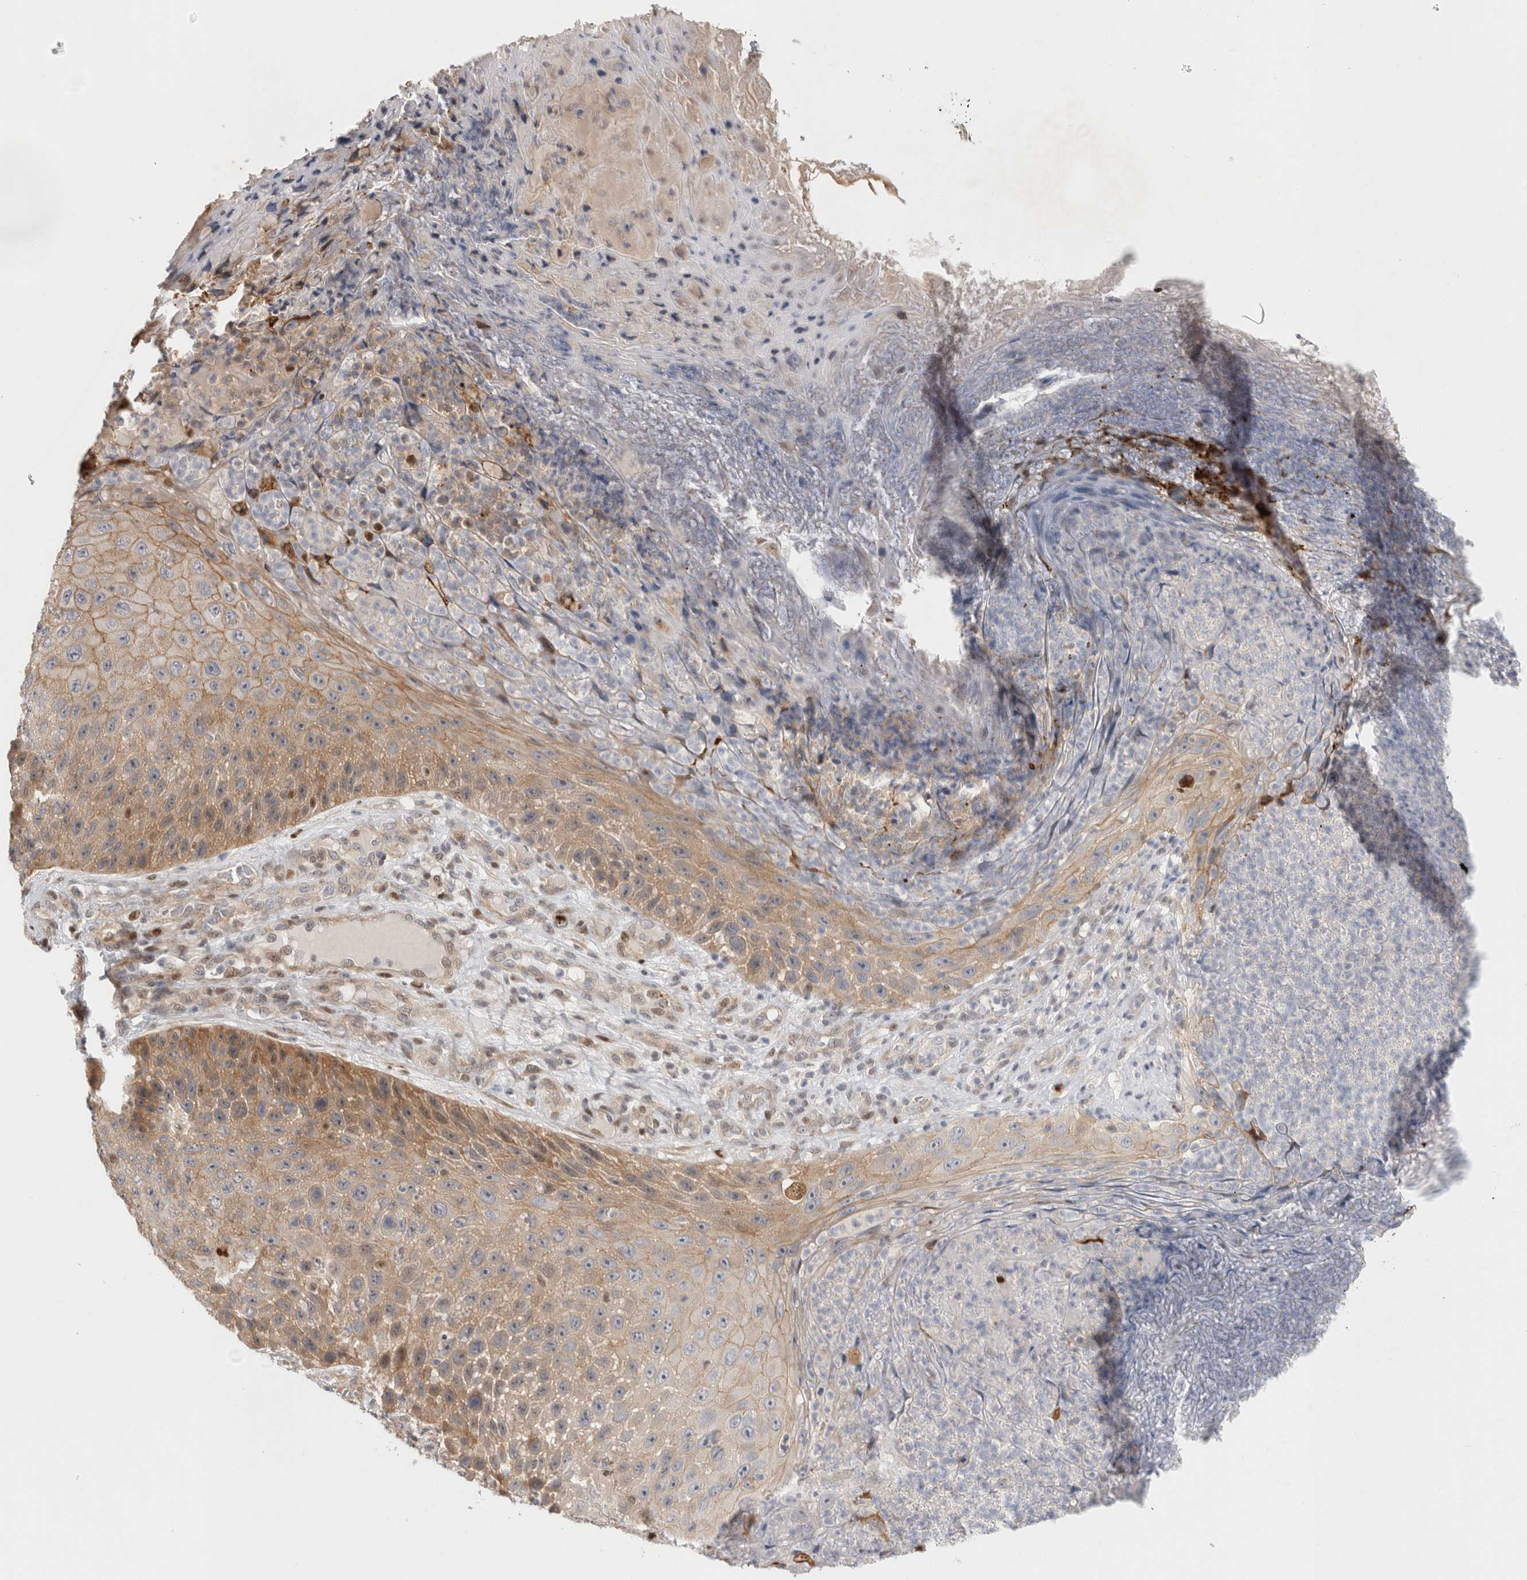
{"staining": {"intensity": "moderate", "quantity": ">75%", "location": "cytoplasmic/membranous"}, "tissue": "skin cancer", "cell_type": "Tumor cells", "image_type": "cancer", "snomed": [{"axis": "morphology", "description": "Squamous cell carcinoma, NOS"}, {"axis": "topography", "description": "Skin"}], "caption": "The micrograph reveals staining of squamous cell carcinoma (skin), revealing moderate cytoplasmic/membranous protein positivity (brown color) within tumor cells.", "gene": "TCF4", "patient": {"sex": "female", "age": 88}}